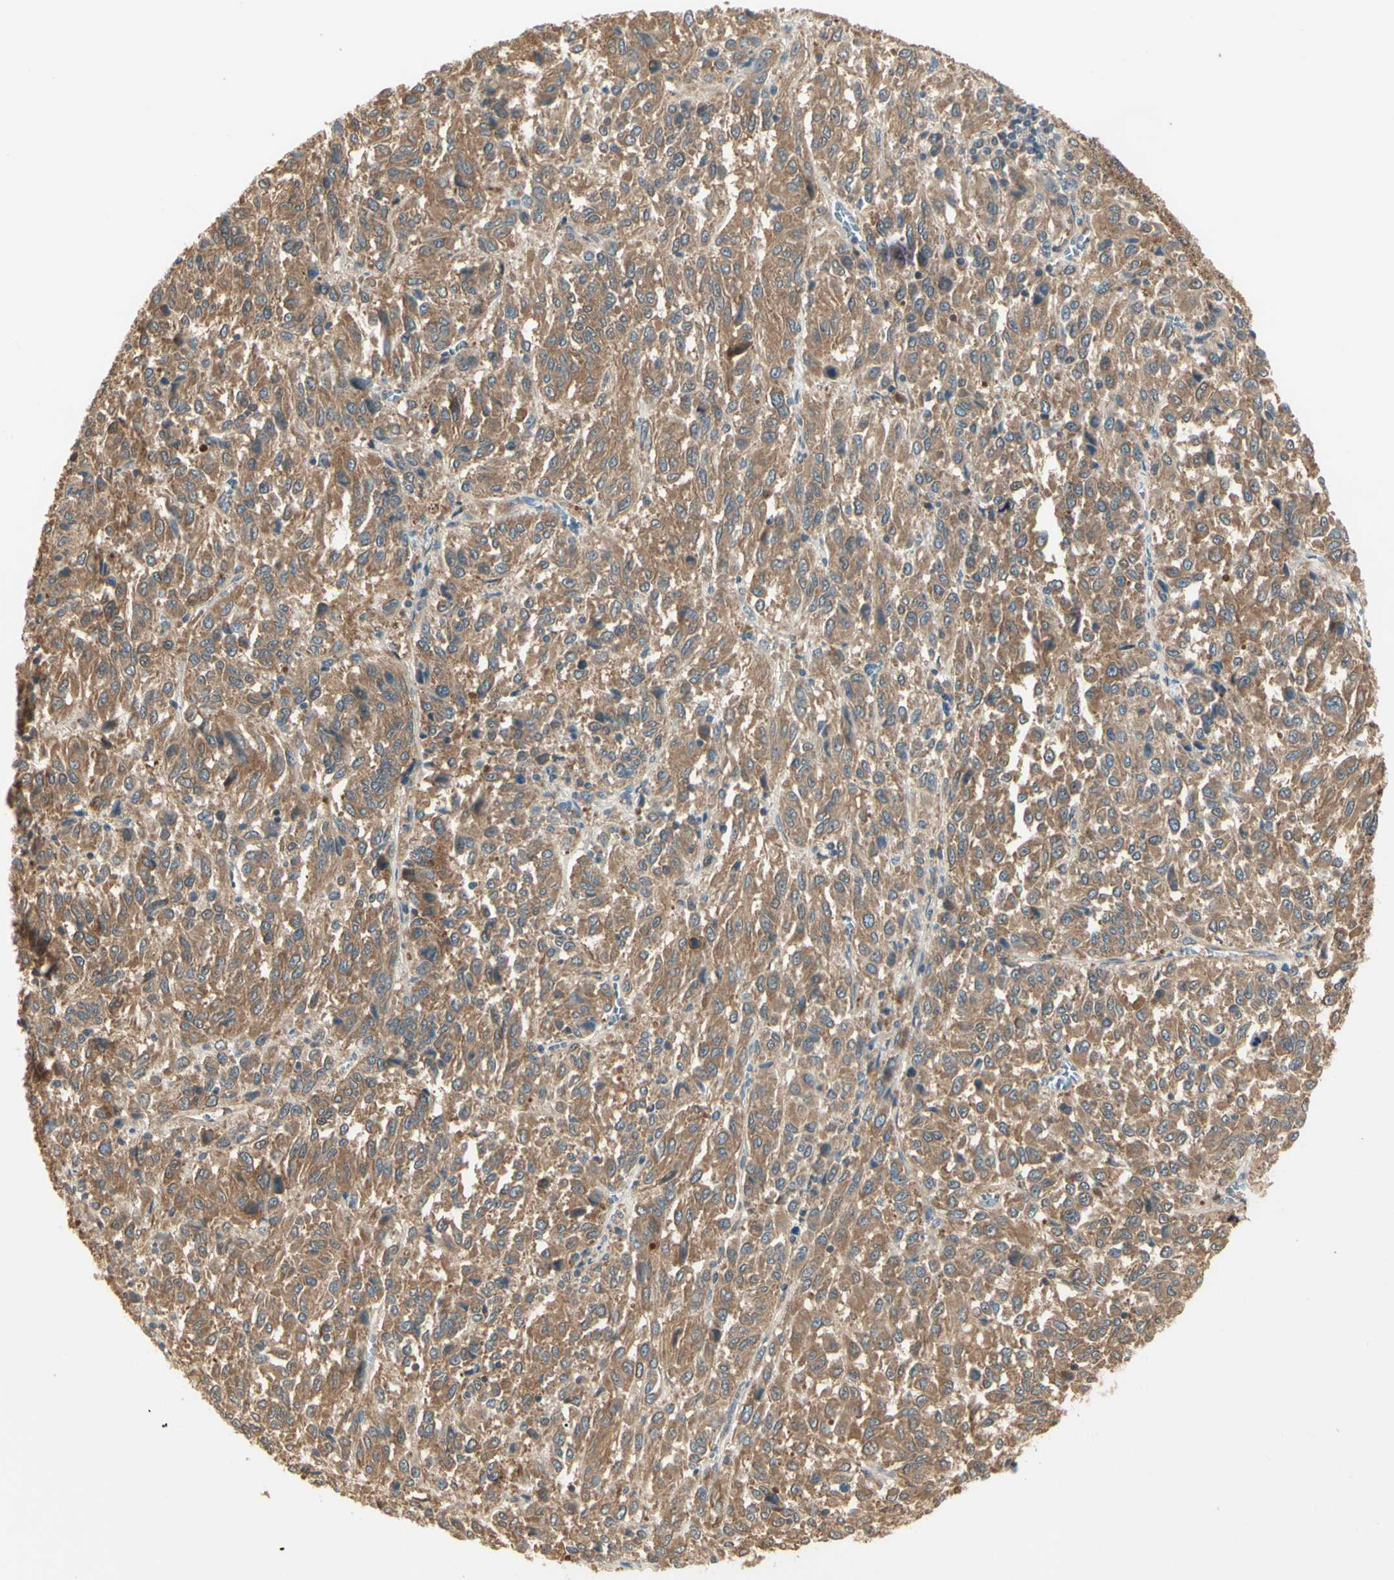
{"staining": {"intensity": "moderate", "quantity": ">75%", "location": "cytoplasmic/membranous"}, "tissue": "melanoma", "cell_type": "Tumor cells", "image_type": "cancer", "snomed": [{"axis": "morphology", "description": "Malignant melanoma, Metastatic site"}, {"axis": "topography", "description": "Lung"}], "caption": "IHC of human malignant melanoma (metastatic site) shows medium levels of moderate cytoplasmic/membranous staining in about >75% of tumor cells. The staining was performed using DAB (3,3'-diaminobenzidine), with brown indicating positive protein expression. Nuclei are stained blue with hematoxylin.", "gene": "IRAG1", "patient": {"sex": "male", "age": 64}}